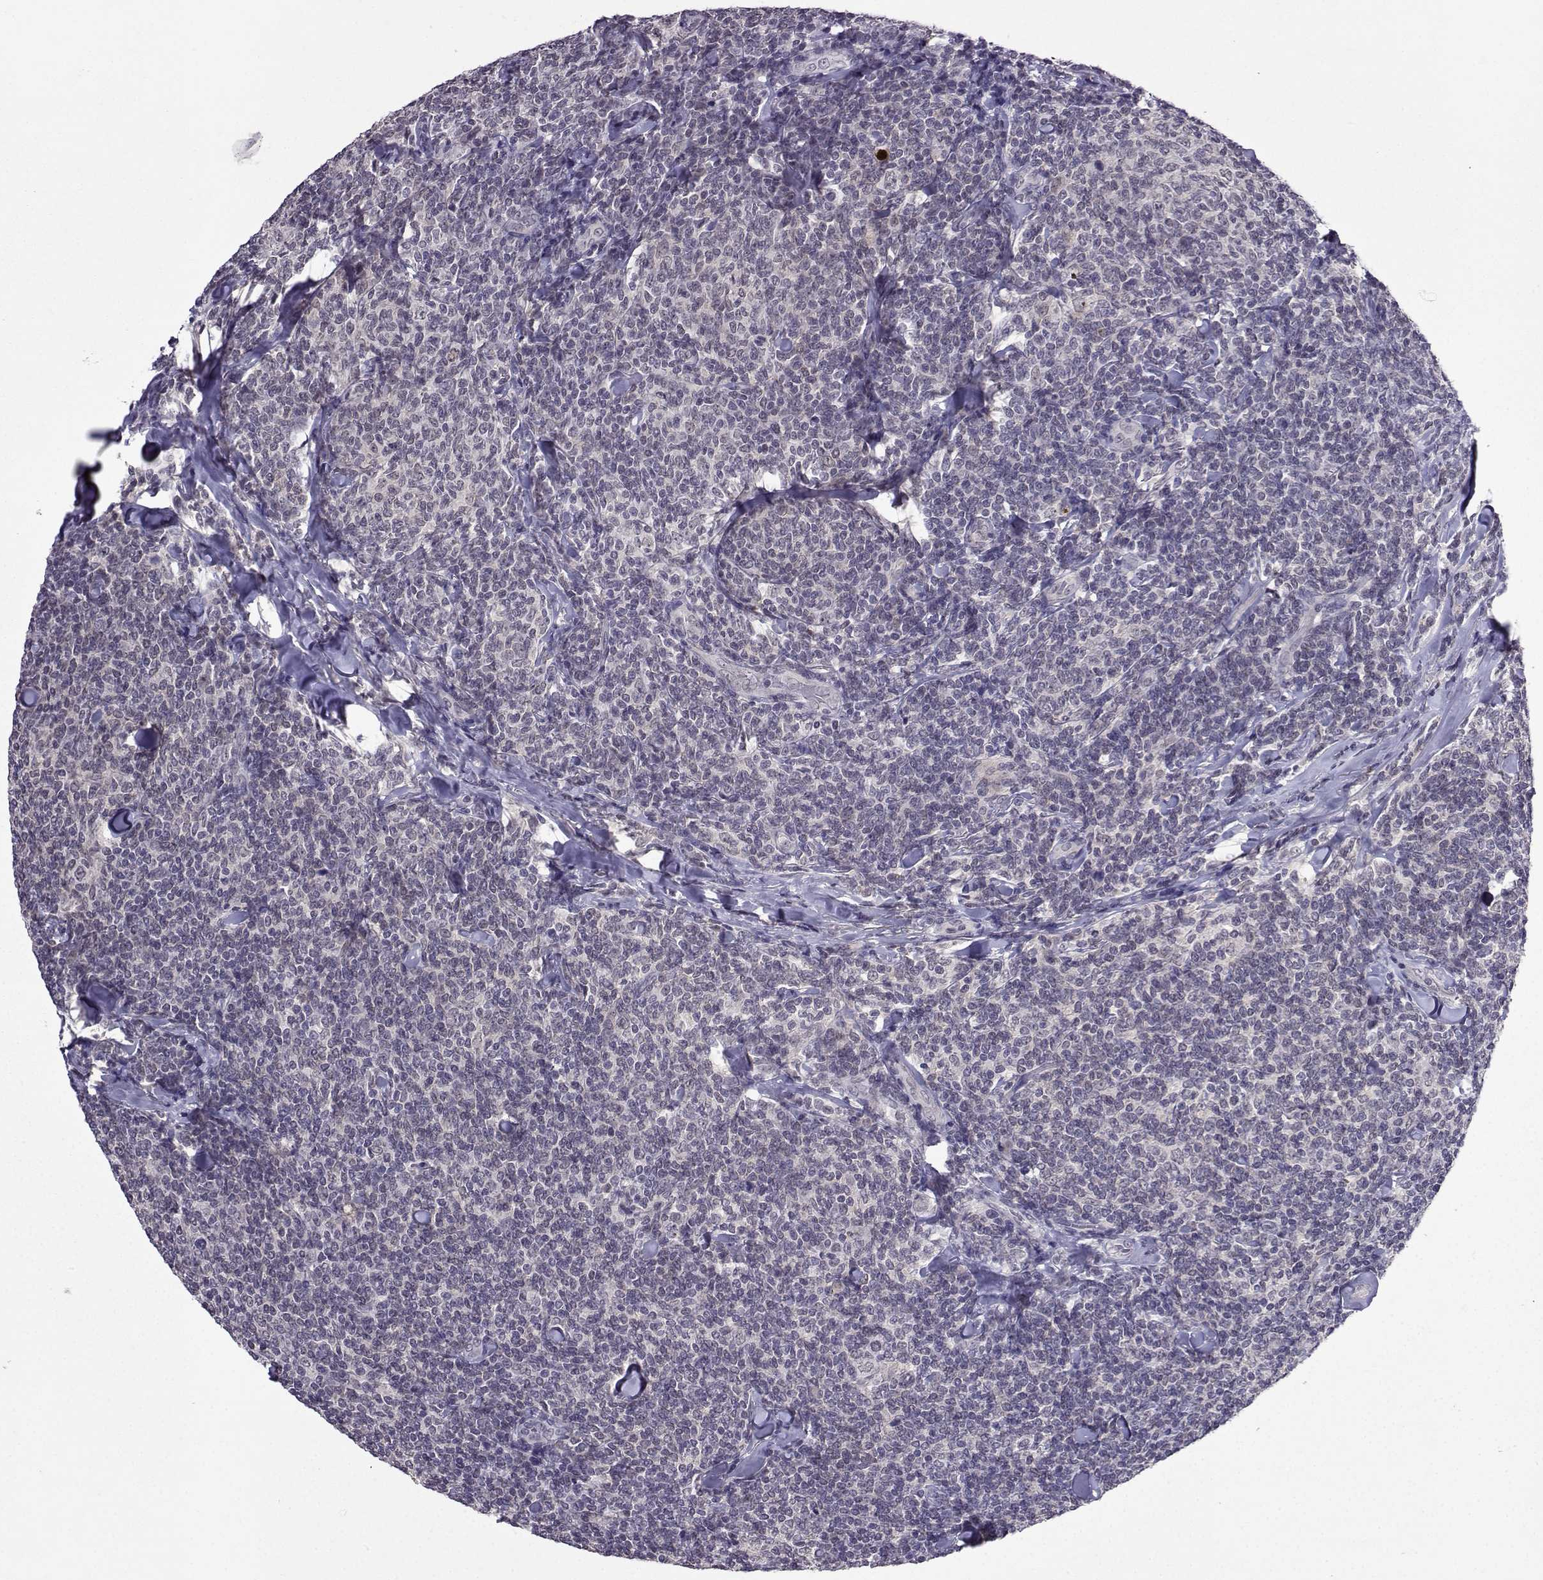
{"staining": {"intensity": "negative", "quantity": "none", "location": "none"}, "tissue": "lymphoma", "cell_type": "Tumor cells", "image_type": "cancer", "snomed": [{"axis": "morphology", "description": "Malignant lymphoma, non-Hodgkin's type, Low grade"}, {"axis": "topography", "description": "Lymph node"}], "caption": "Protein analysis of low-grade malignant lymphoma, non-Hodgkin's type shows no significant expression in tumor cells. (DAB immunohistochemistry visualized using brightfield microscopy, high magnification).", "gene": "CCL28", "patient": {"sex": "female", "age": 56}}